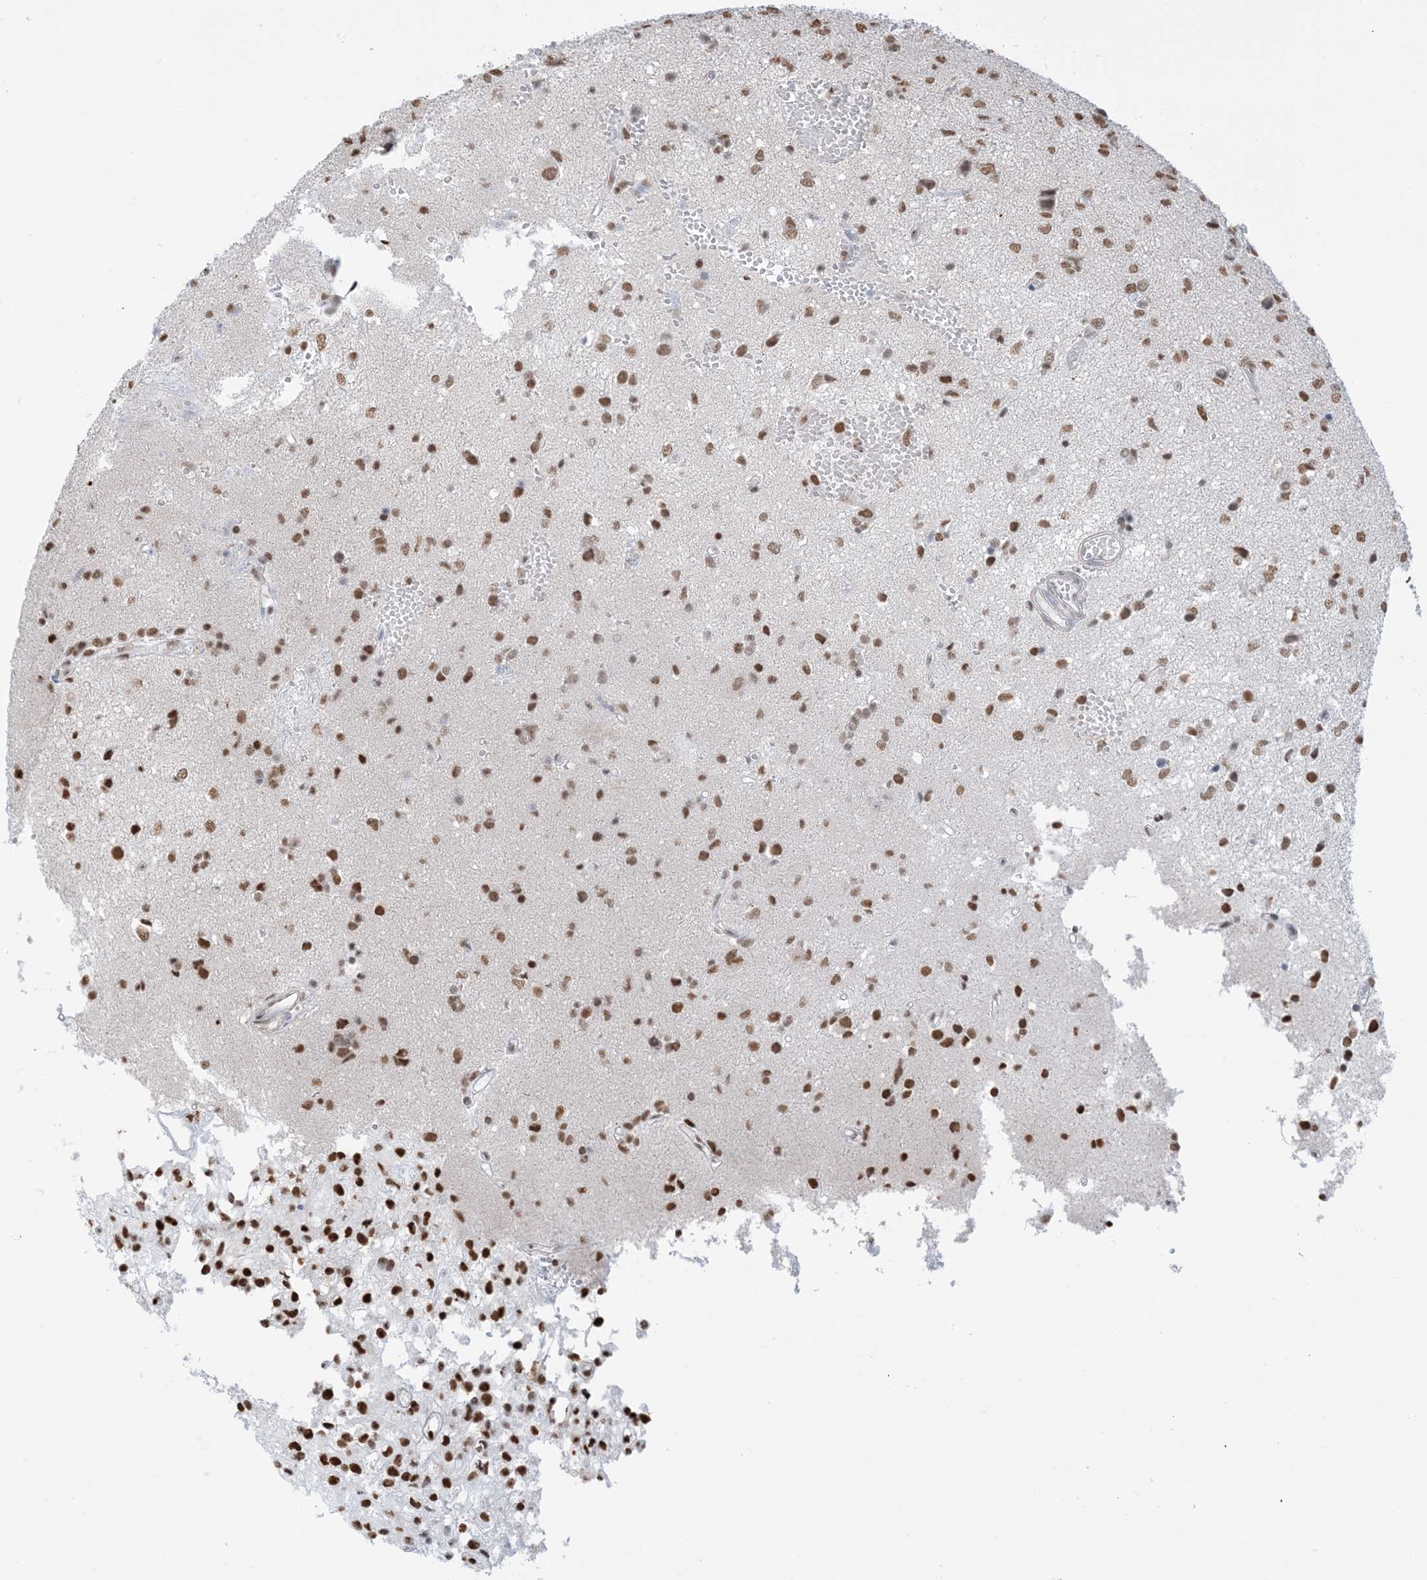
{"staining": {"intensity": "moderate", "quantity": ">75%", "location": "nuclear"}, "tissue": "glioma", "cell_type": "Tumor cells", "image_type": "cancer", "snomed": [{"axis": "morphology", "description": "Glioma, malignant, High grade"}, {"axis": "topography", "description": "Brain"}], "caption": "A micrograph of human malignant high-grade glioma stained for a protein shows moderate nuclear brown staining in tumor cells.", "gene": "ZNF792", "patient": {"sex": "female", "age": 59}}